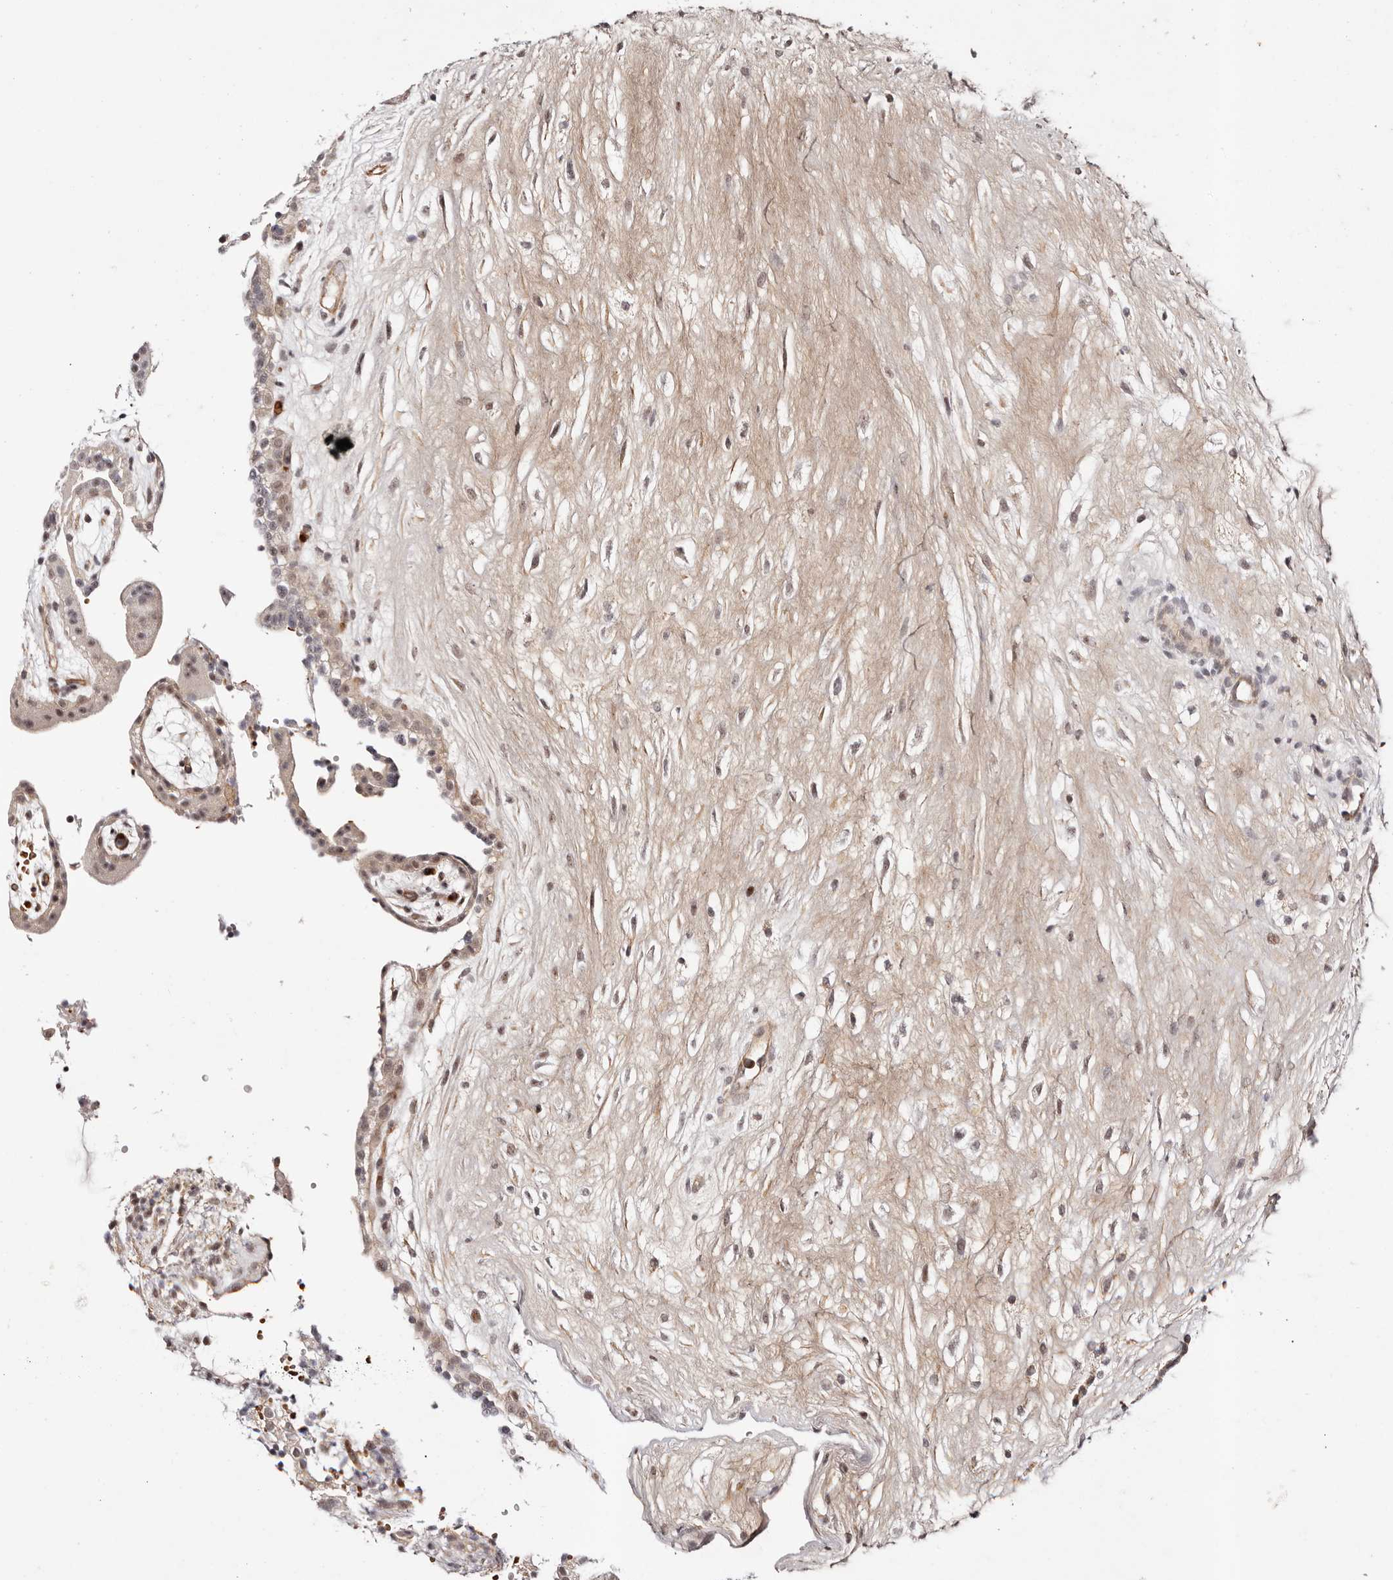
{"staining": {"intensity": "moderate", "quantity": ">75%", "location": "cytoplasmic/membranous,nuclear"}, "tissue": "placenta", "cell_type": "Decidual cells", "image_type": "normal", "snomed": [{"axis": "morphology", "description": "Normal tissue, NOS"}, {"axis": "topography", "description": "Placenta"}], "caption": "Placenta stained for a protein (brown) displays moderate cytoplasmic/membranous,nuclear positive expression in approximately >75% of decidual cells.", "gene": "WRN", "patient": {"sex": "female", "age": 18}}